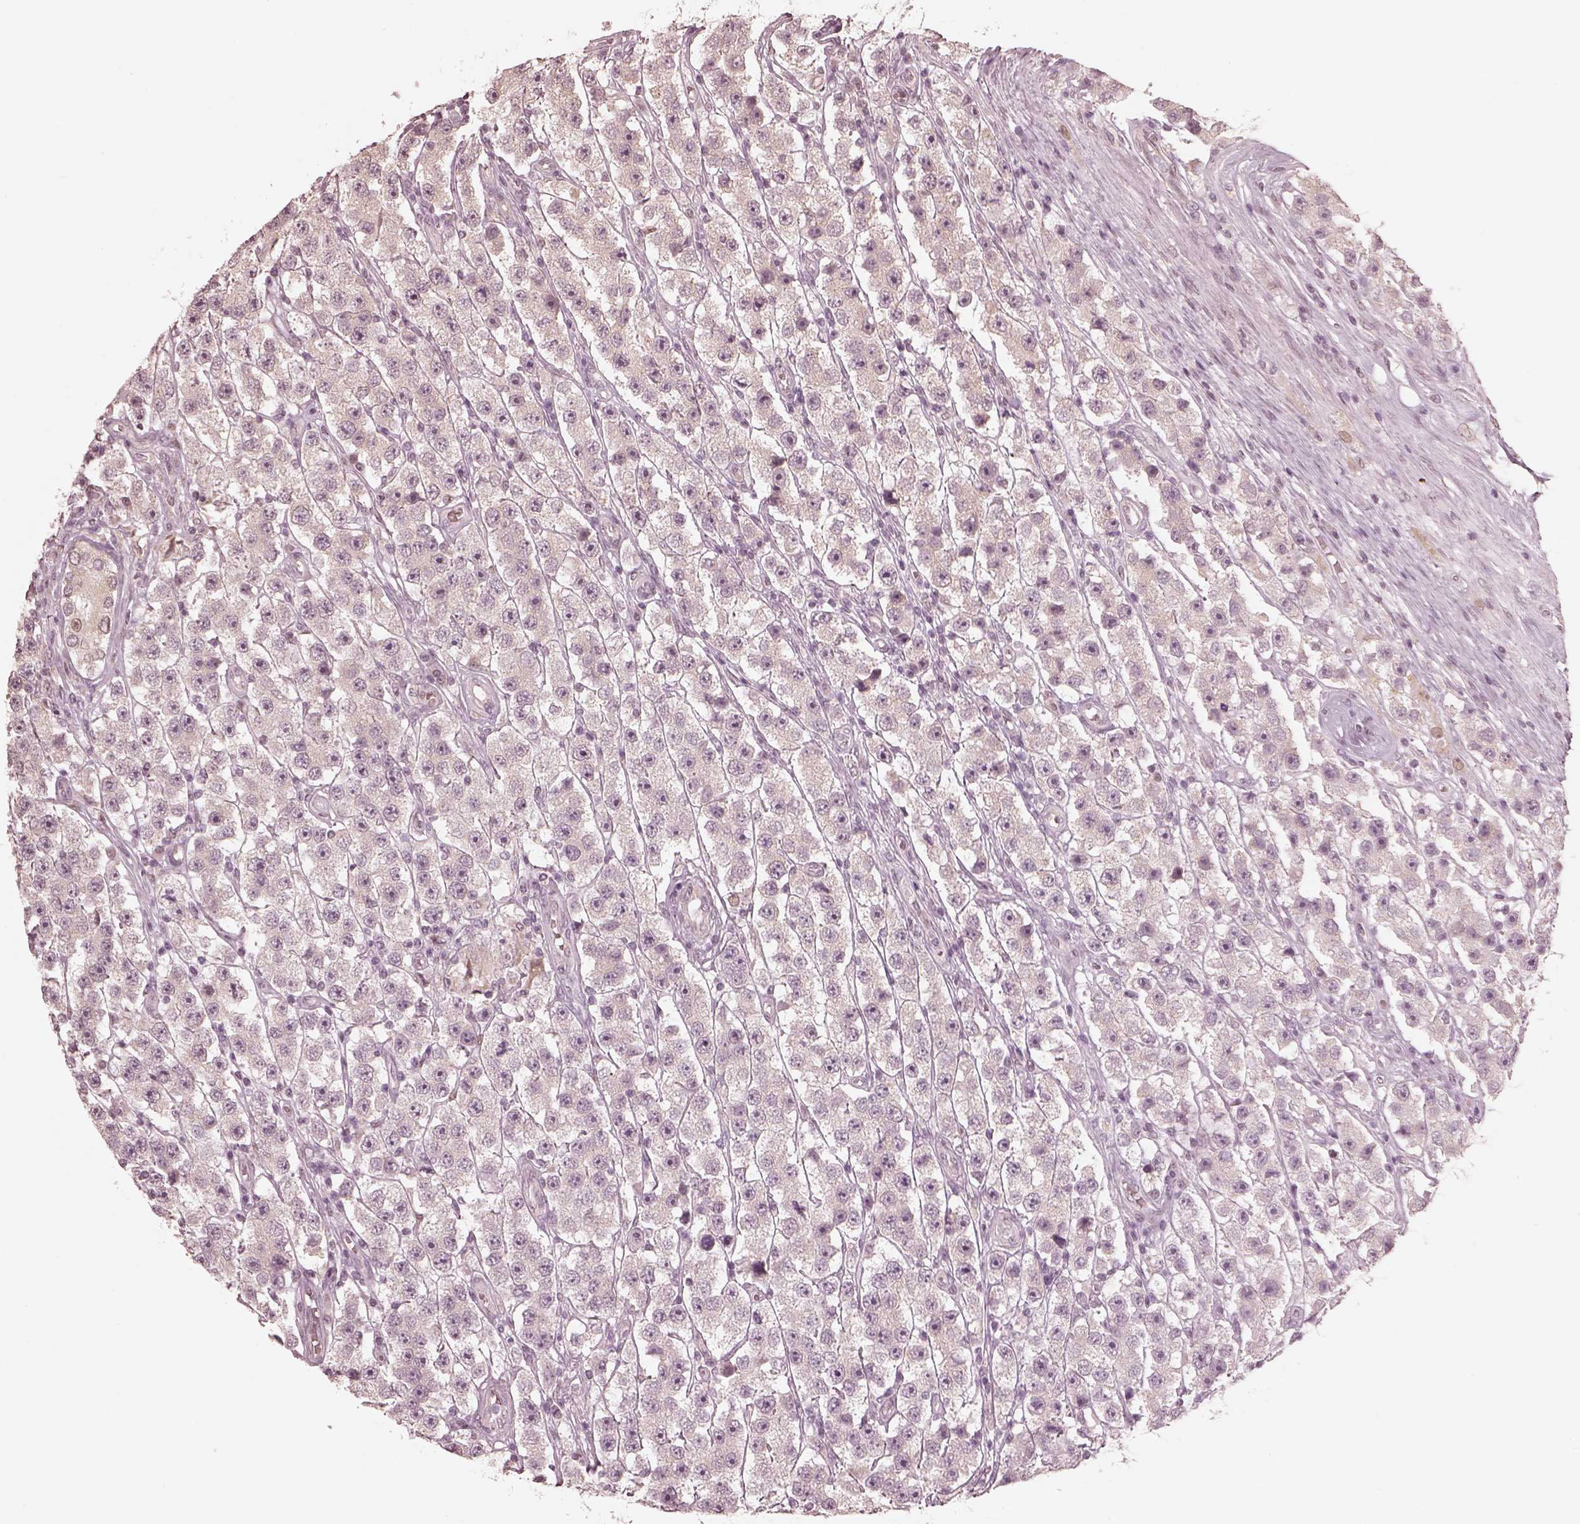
{"staining": {"intensity": "negative", "quantity": "none", "location": "none"}, "tissue": "testis cancer", "cell_type": "Tumor cells", "image_type": "cancer", "snomed": [{"axis": "morphology", "description": "Seminoma, NOS"}, {"axis": "topography", "description": "Testis"}], "caption": "This is an IHC histopathology image of testis seminoma. There is no expression in tumor cells.", "gene": "IQCB1", "patient": {"sex": "male", "age": 45}}